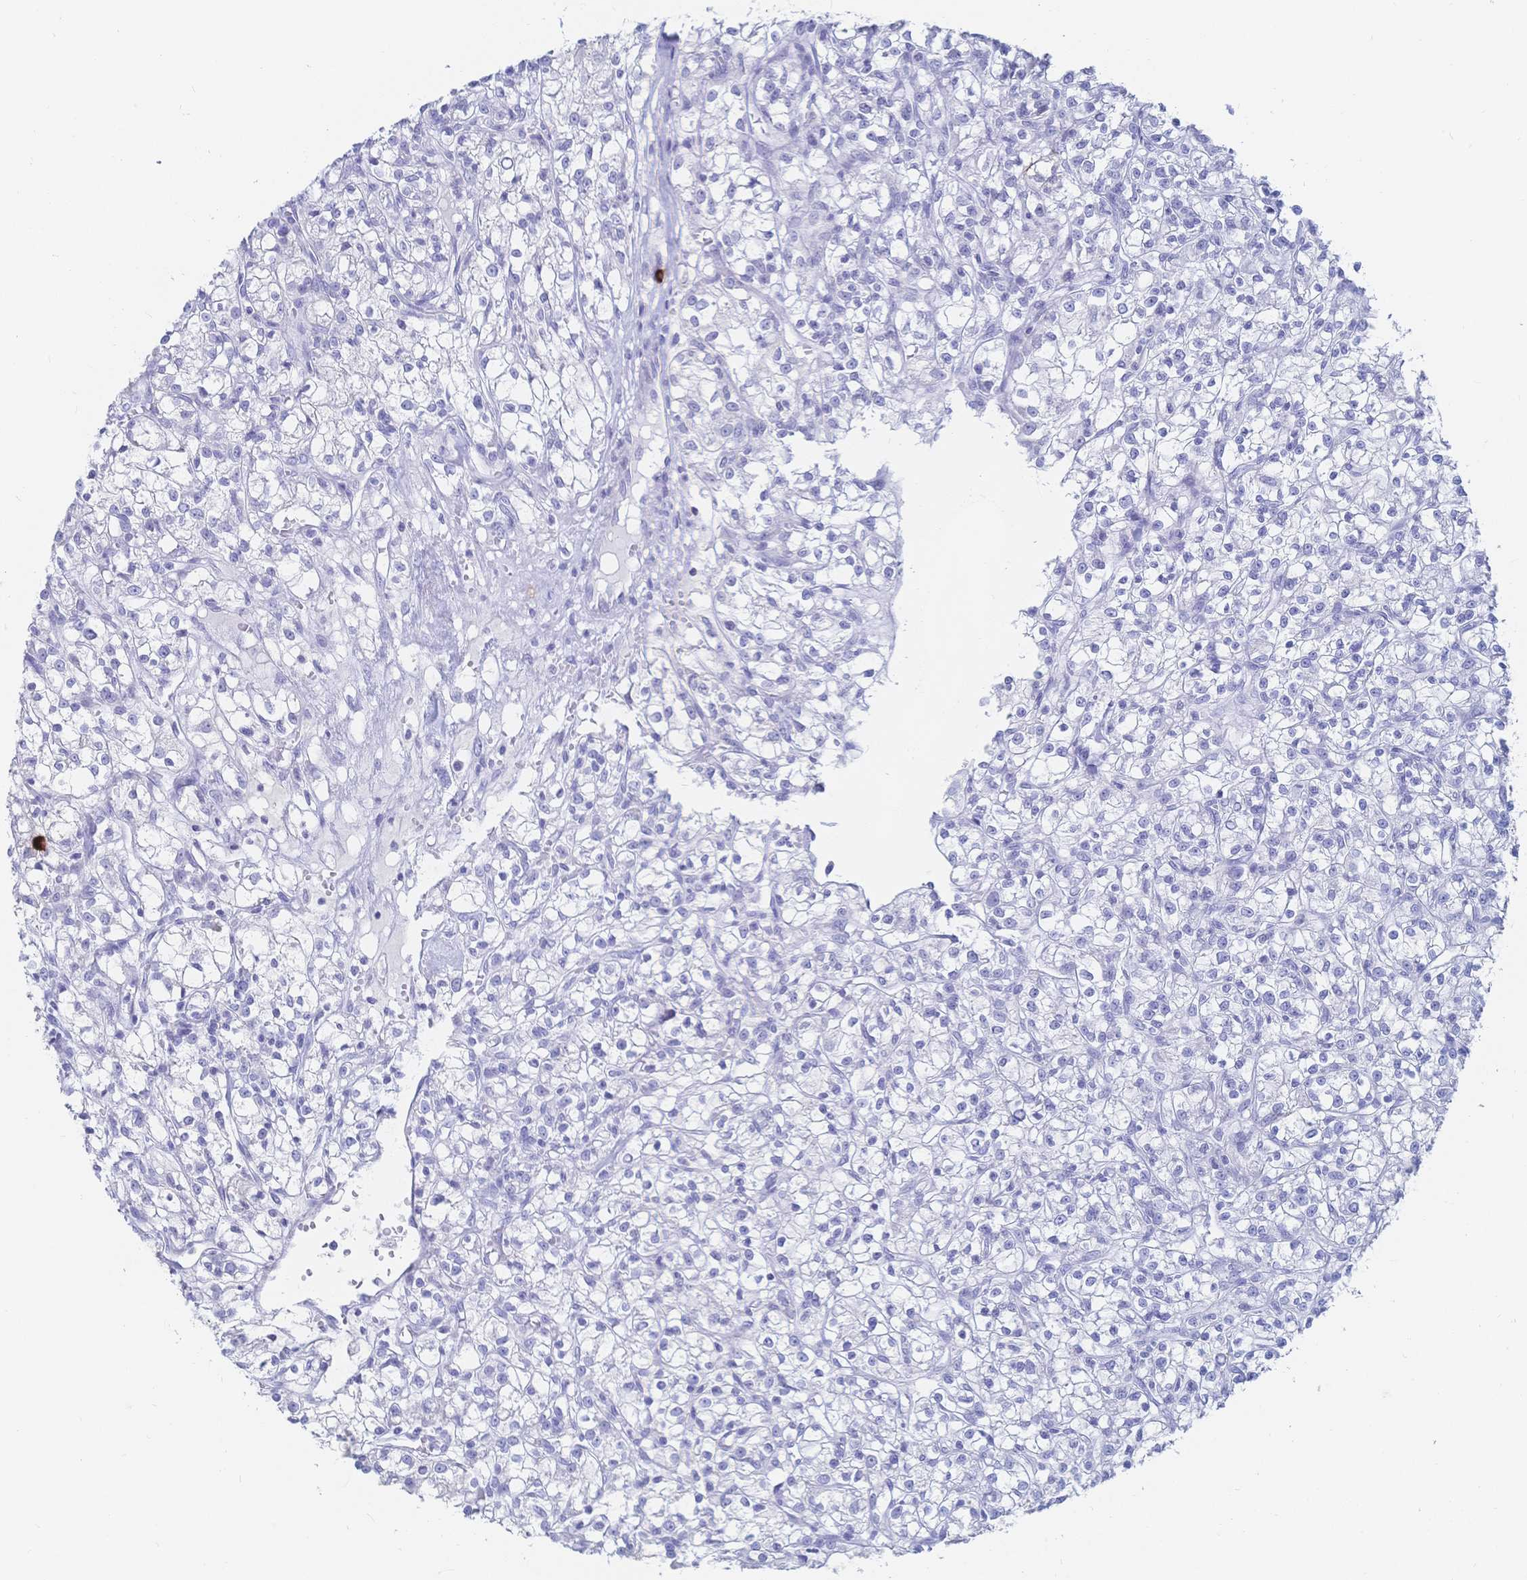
{"staining": {"intensity": "negative", "quantity": "none", "location": "none"}, "tissue": "renal cancer", "cell_type": "Tumor cells", "image_type": "cancer", "snomed": [{"axis": "morphology", "description": "Adenocarcinoma, NOS"}, {"axis": "topography", "description": "Kidney"}], "caption": "Human renal cancer (adenocarcinoma) stained for a protein using IHC exhibits no positivity in tumor cells.", "gene": "IL2RB", "patient": {"sex": "female", "age": 59}}